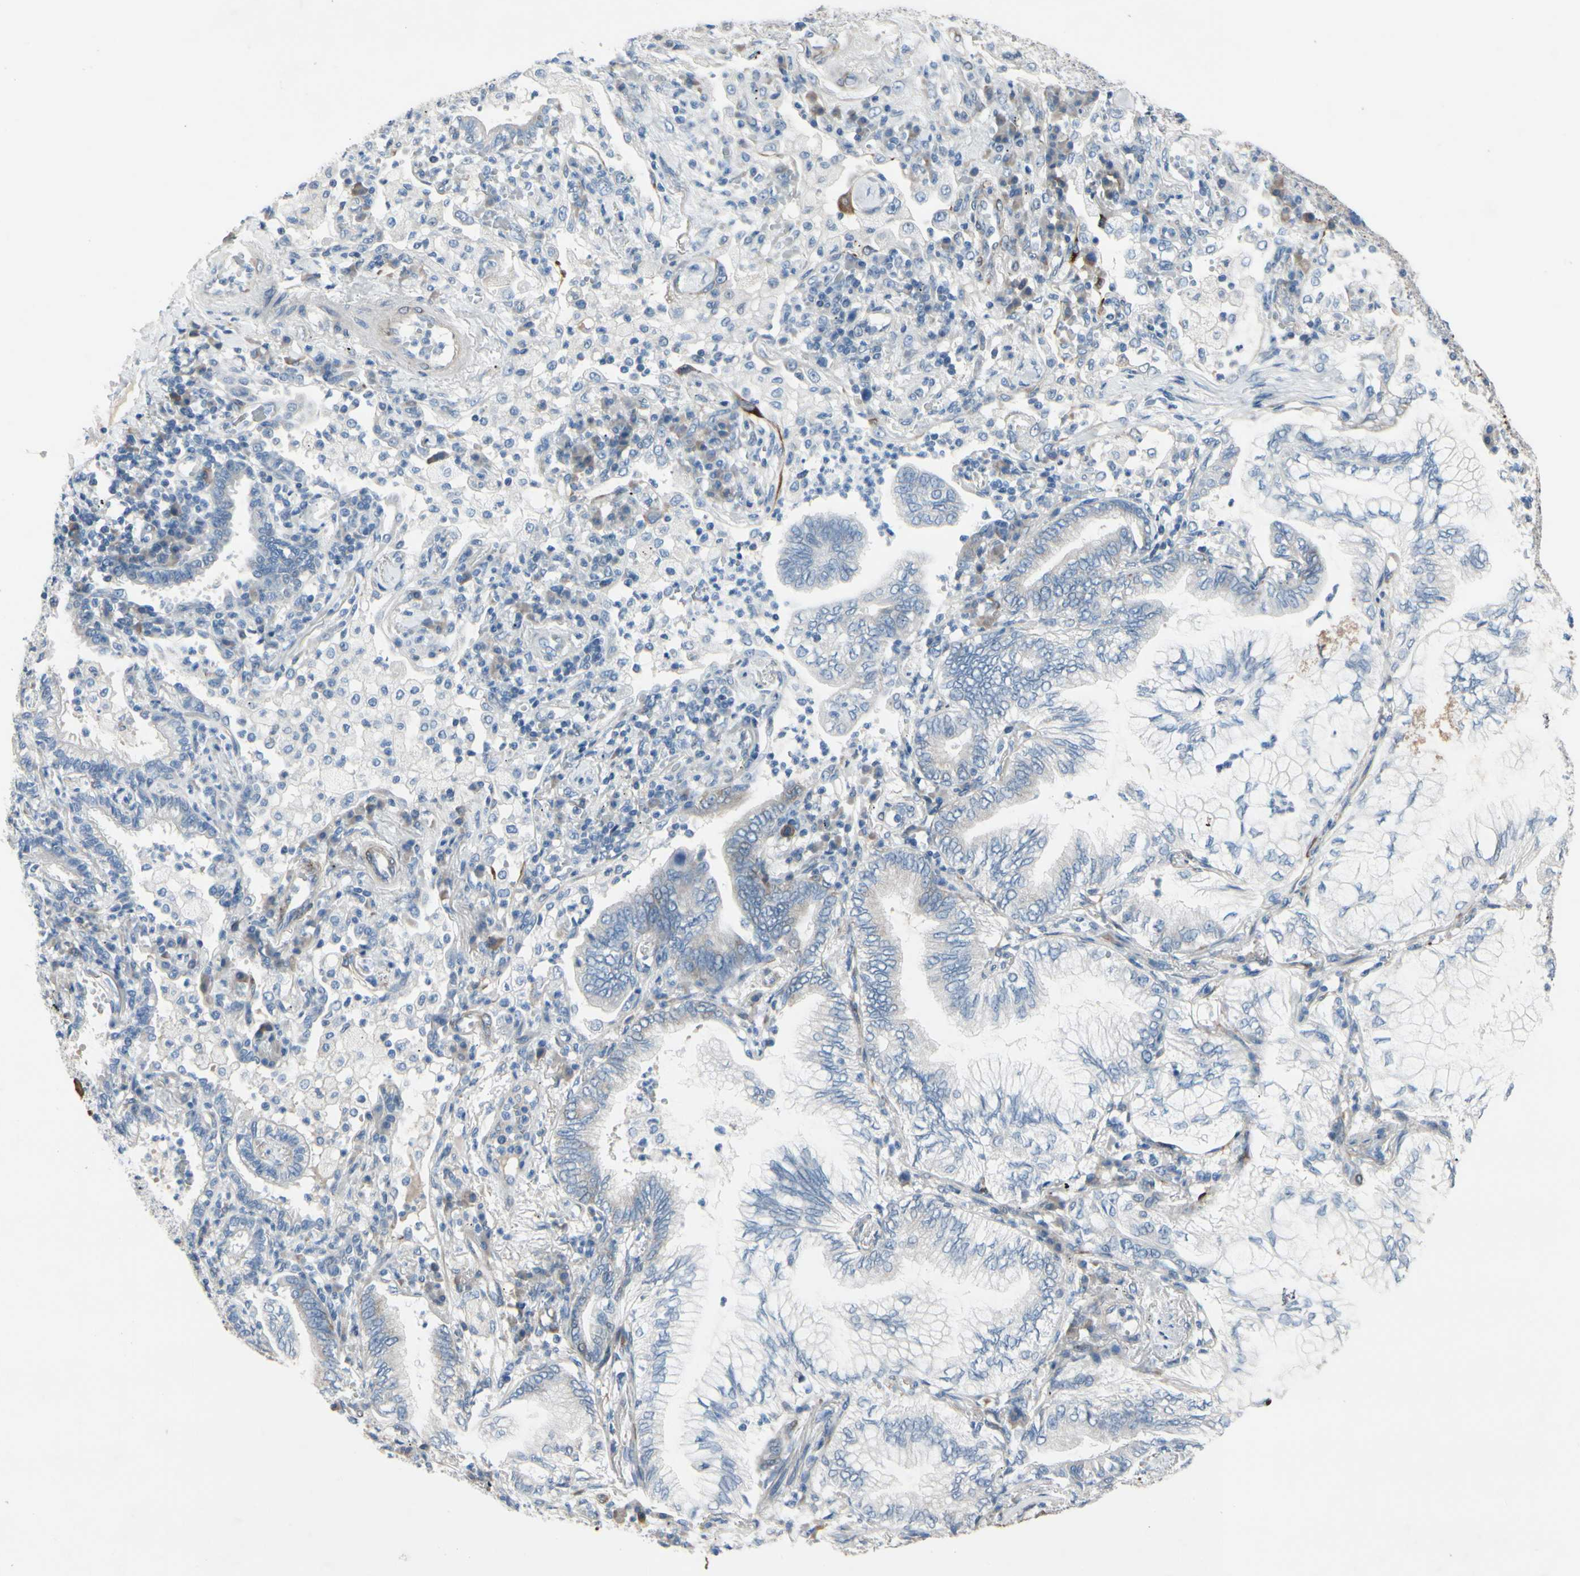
{"staining": {"intensity": "negative", "quantity": "none", "location": "none"}, "tissue": "lung cancer", "cell_type": "Tumor cells", "image_type": "cancer", "snomed": [{"axis": "morphology", "description": "Normal tissue, NOS"}, {"axis": "morphology", "description": "Adenocarcinoma, NOS"}, {"axis": "topography", "description": "Bronchus"}, {"axis": "topography", "description": "Lung"}], "caption": "Micrograph shows no significant protein expression in tumor cells of lung cancer (adenocarcinoma).", "gene": "MAP2", "patient": {"sex": "female", "age": 70}}